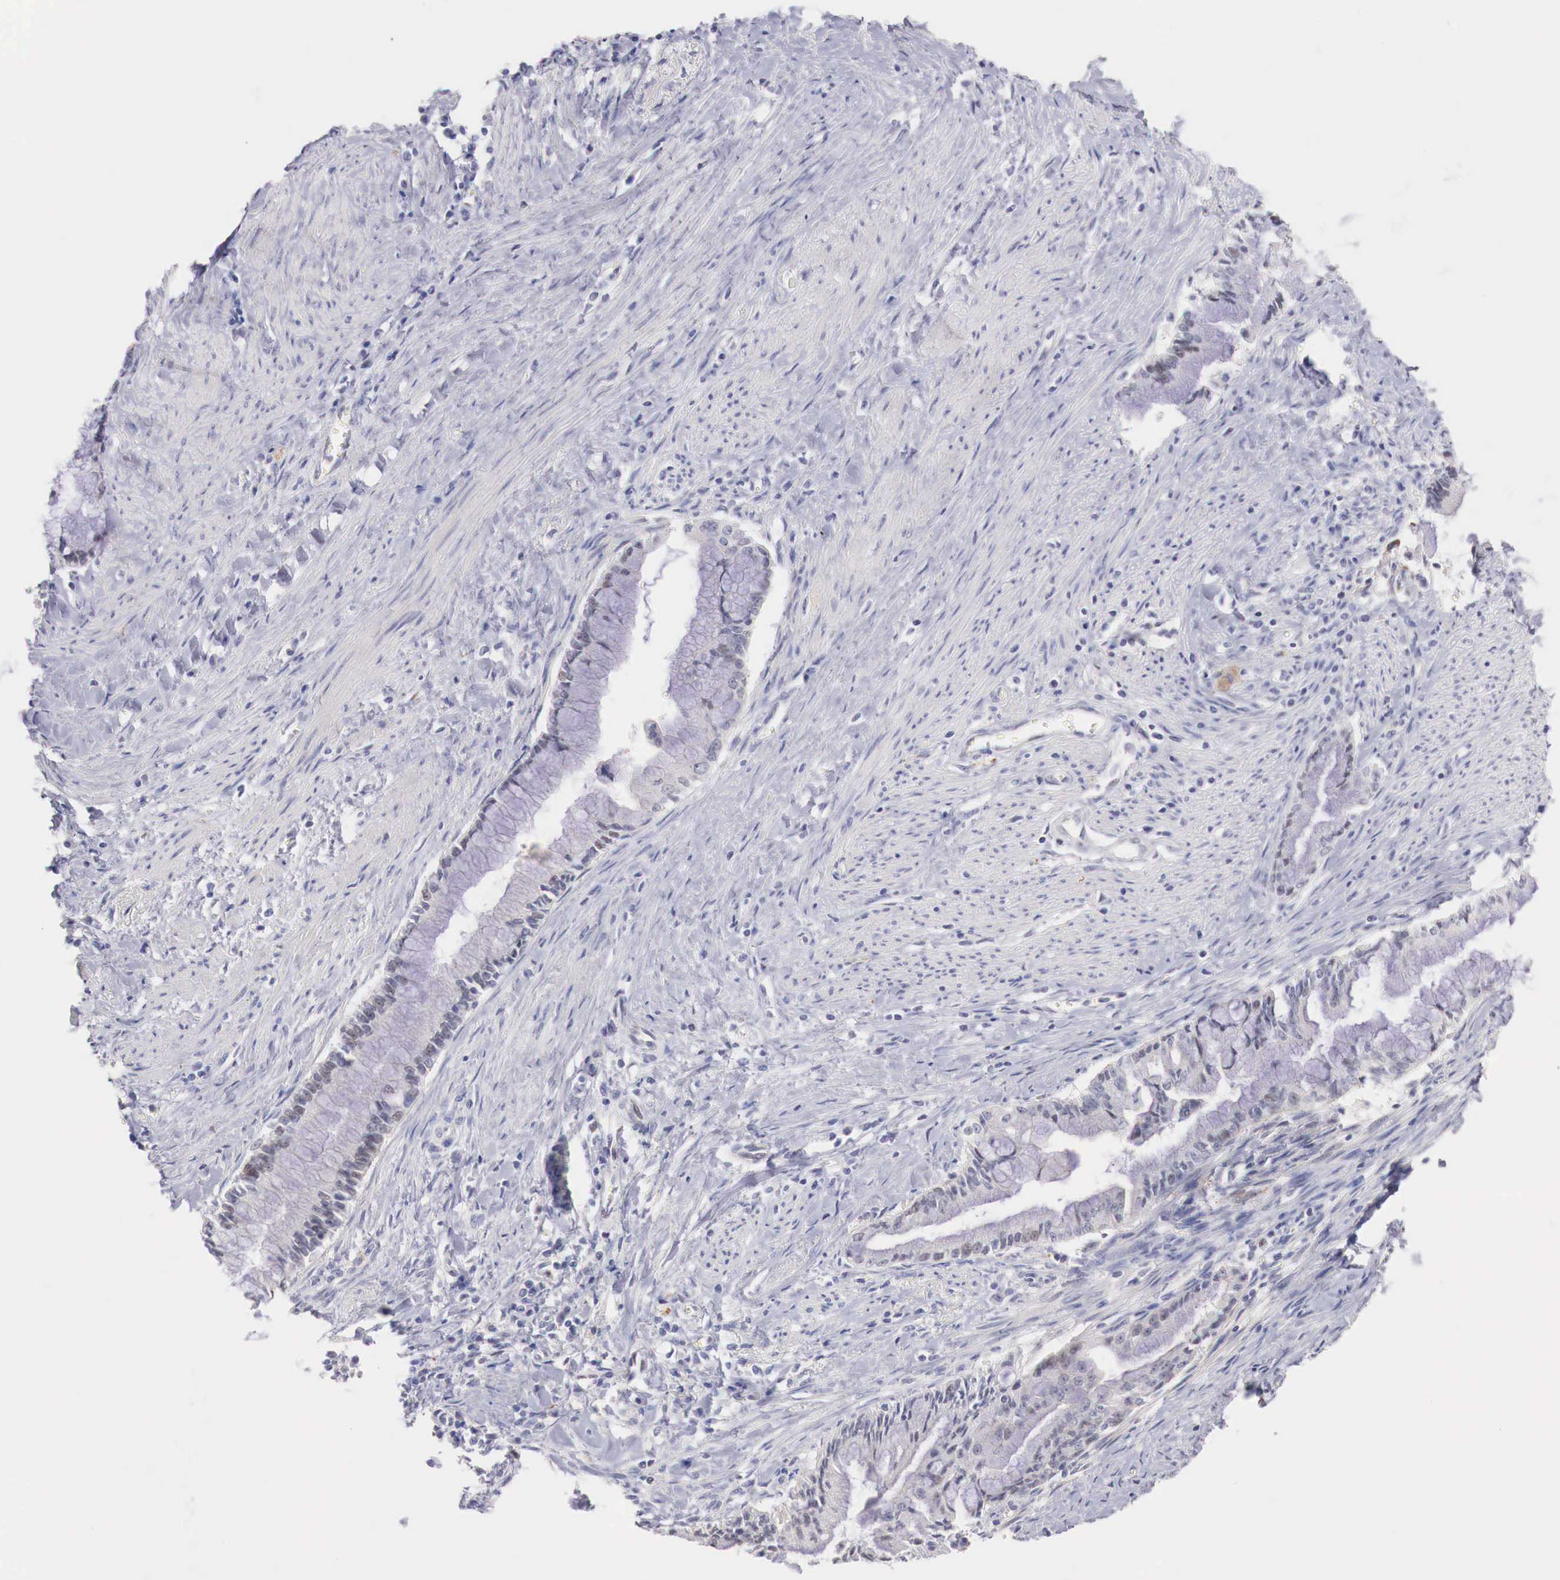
{"staining": {"intensity": "negative", "quantity": "none", "location": "none"}, "tissue": "pancreatic cancer", "cell_type": "Tumor cells", "image_type": "cancer", "snomed": [{"axis": "morphology", "description": "Adenocarcinoma, NOS"}, {"axis": "topography", "description": "Pancreas"}], "caption": "Immunohistochemistry histopathology image of pancreatic adenocarcinoma stained for a protein (brown), which displays no positivity in tumor cells. The staining is performed using DAB brown chromogen with nuclei counter-stained in using hematoxylin.", "gene": "TRIM13", "patient": {"sex": "male", "age": 59}}